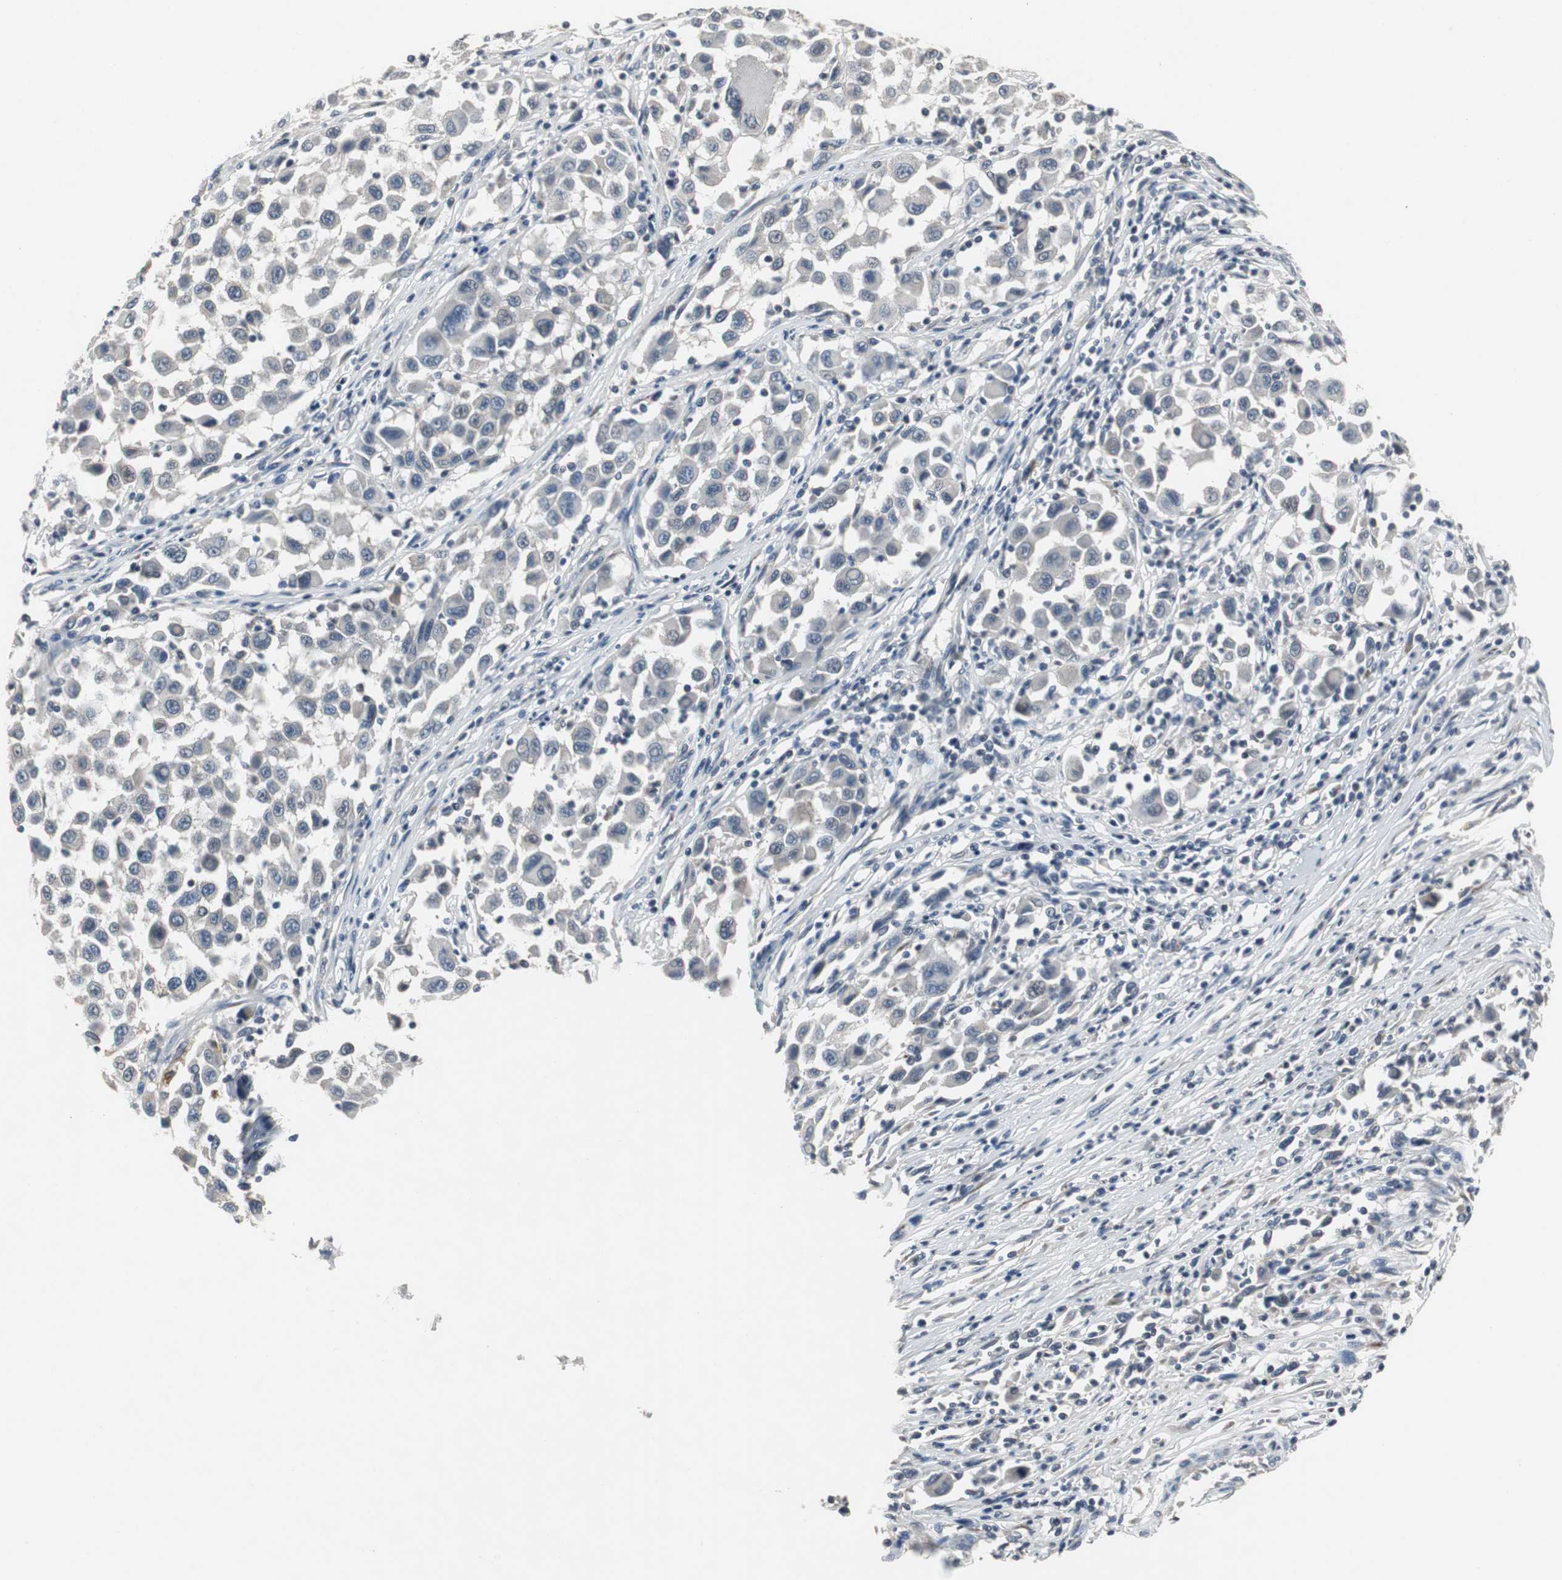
{"staining": {"intensity": "negative", "quantity": "none", "location": "none"}, "tissue": "melanoma", "cell_type": "Tumor cells", "image_type": "cancer", "snomed": [{"axis": "morphology", "description": "Malignant melanoma, Metastatic site"}, {"axis": "topography", "description": "Lymph node"}], "caption": "Malignant melanoma (metastatic site) was stained to show a protein in brown. There is no significant expression in tumor cells.", "gene": "PCYT1B", "patient": {"sex": "male", "age": 61}}